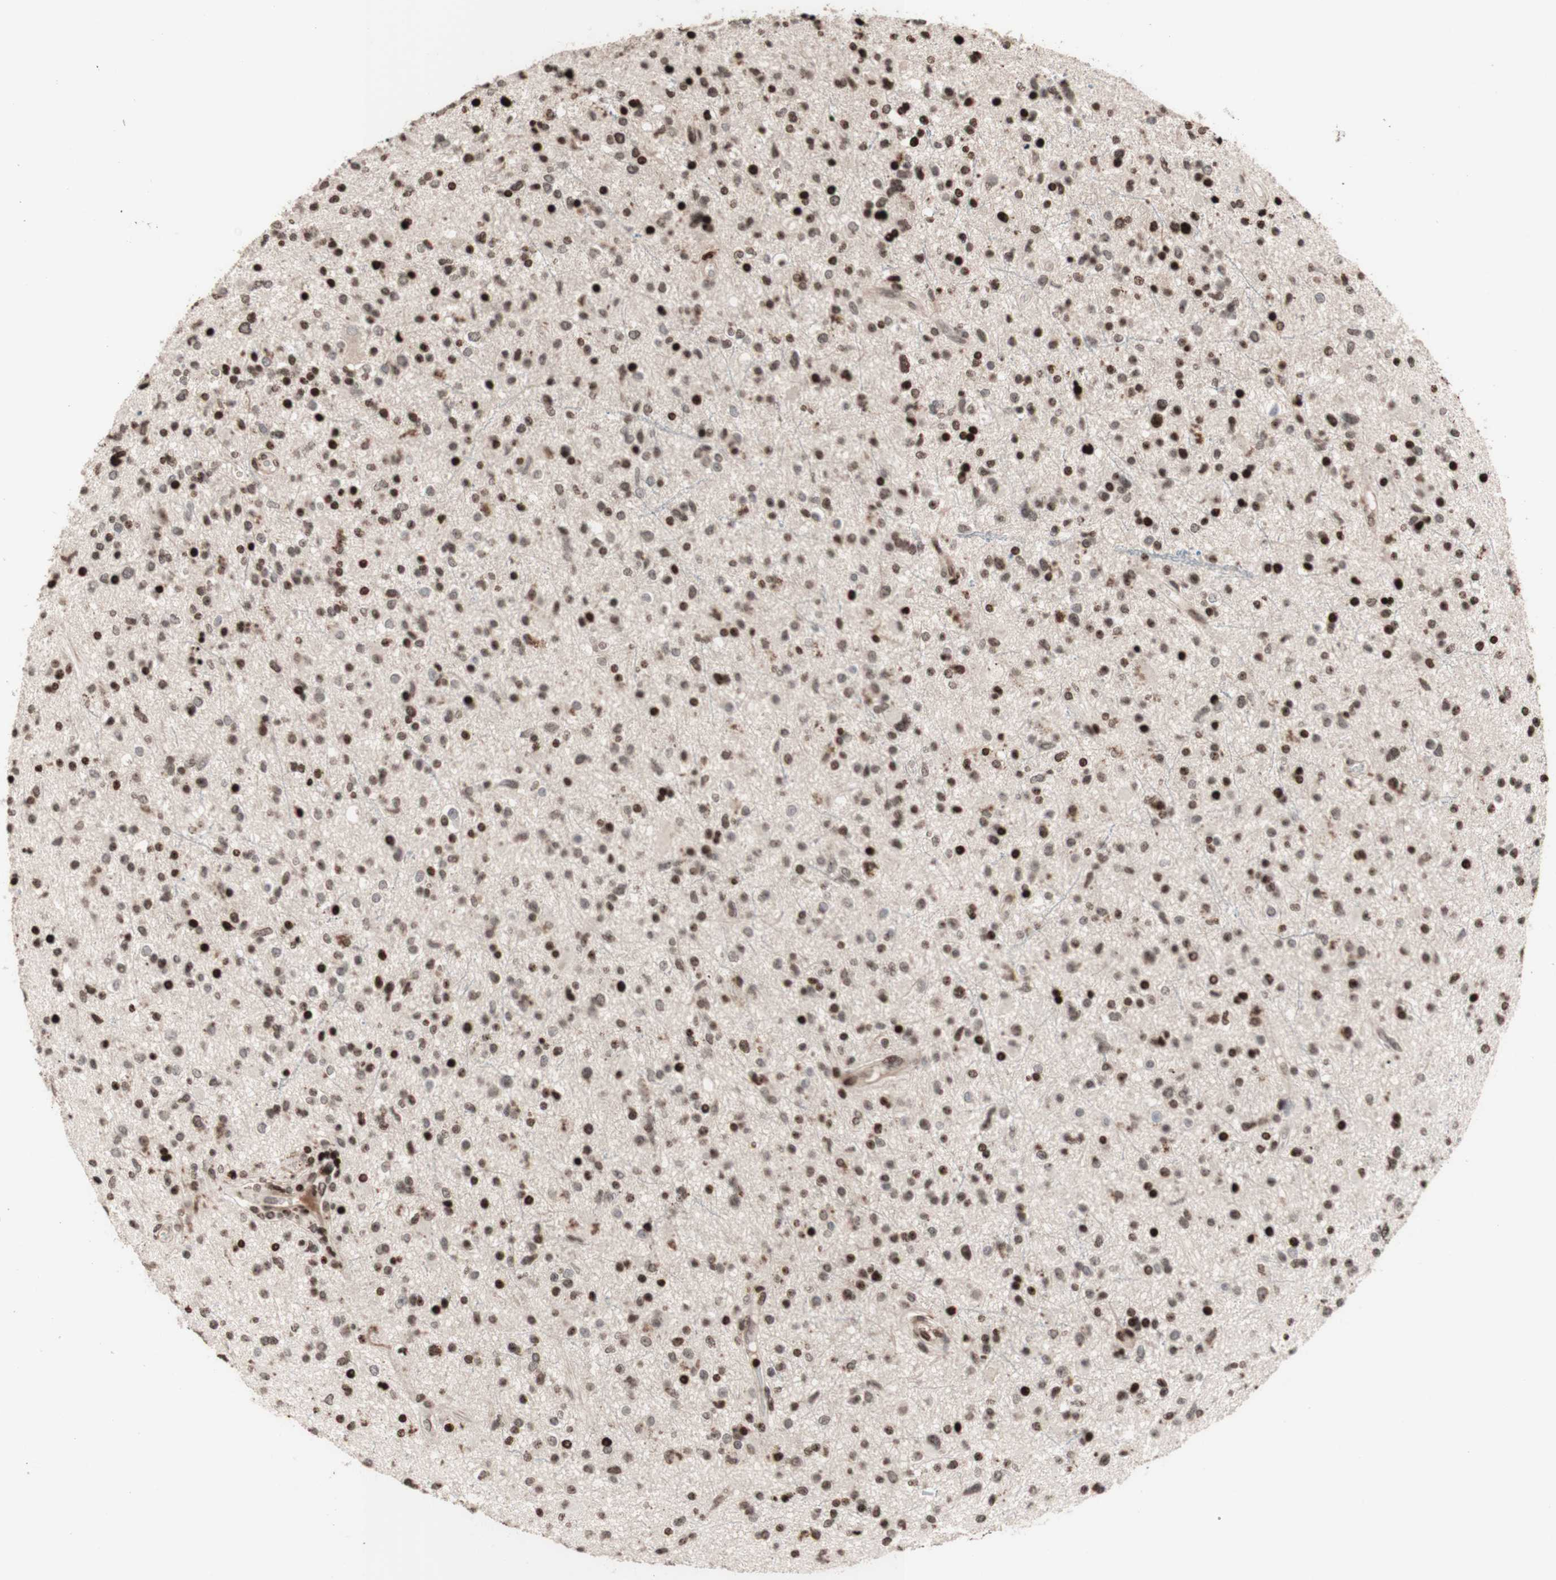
{"staining": {"intensity": "strong", "quantity": "25%-75%", "location": "nuclear"}, "tissue": "glioma", "cell_type": "Tumor cells", "image_type": "cancer", "snomed": [{"axis": "morphology", "description": "Glioma, malignant, High grade"}, {"axis": "topography", "description": "Brain"}], "caption": "Brown immunohistochemical staining in glioma shows strong nuclear expression in approximately 25%-75% of tumor cells.", "gene": "POLA1", "patient": {"sex": "male", "age": 33}}